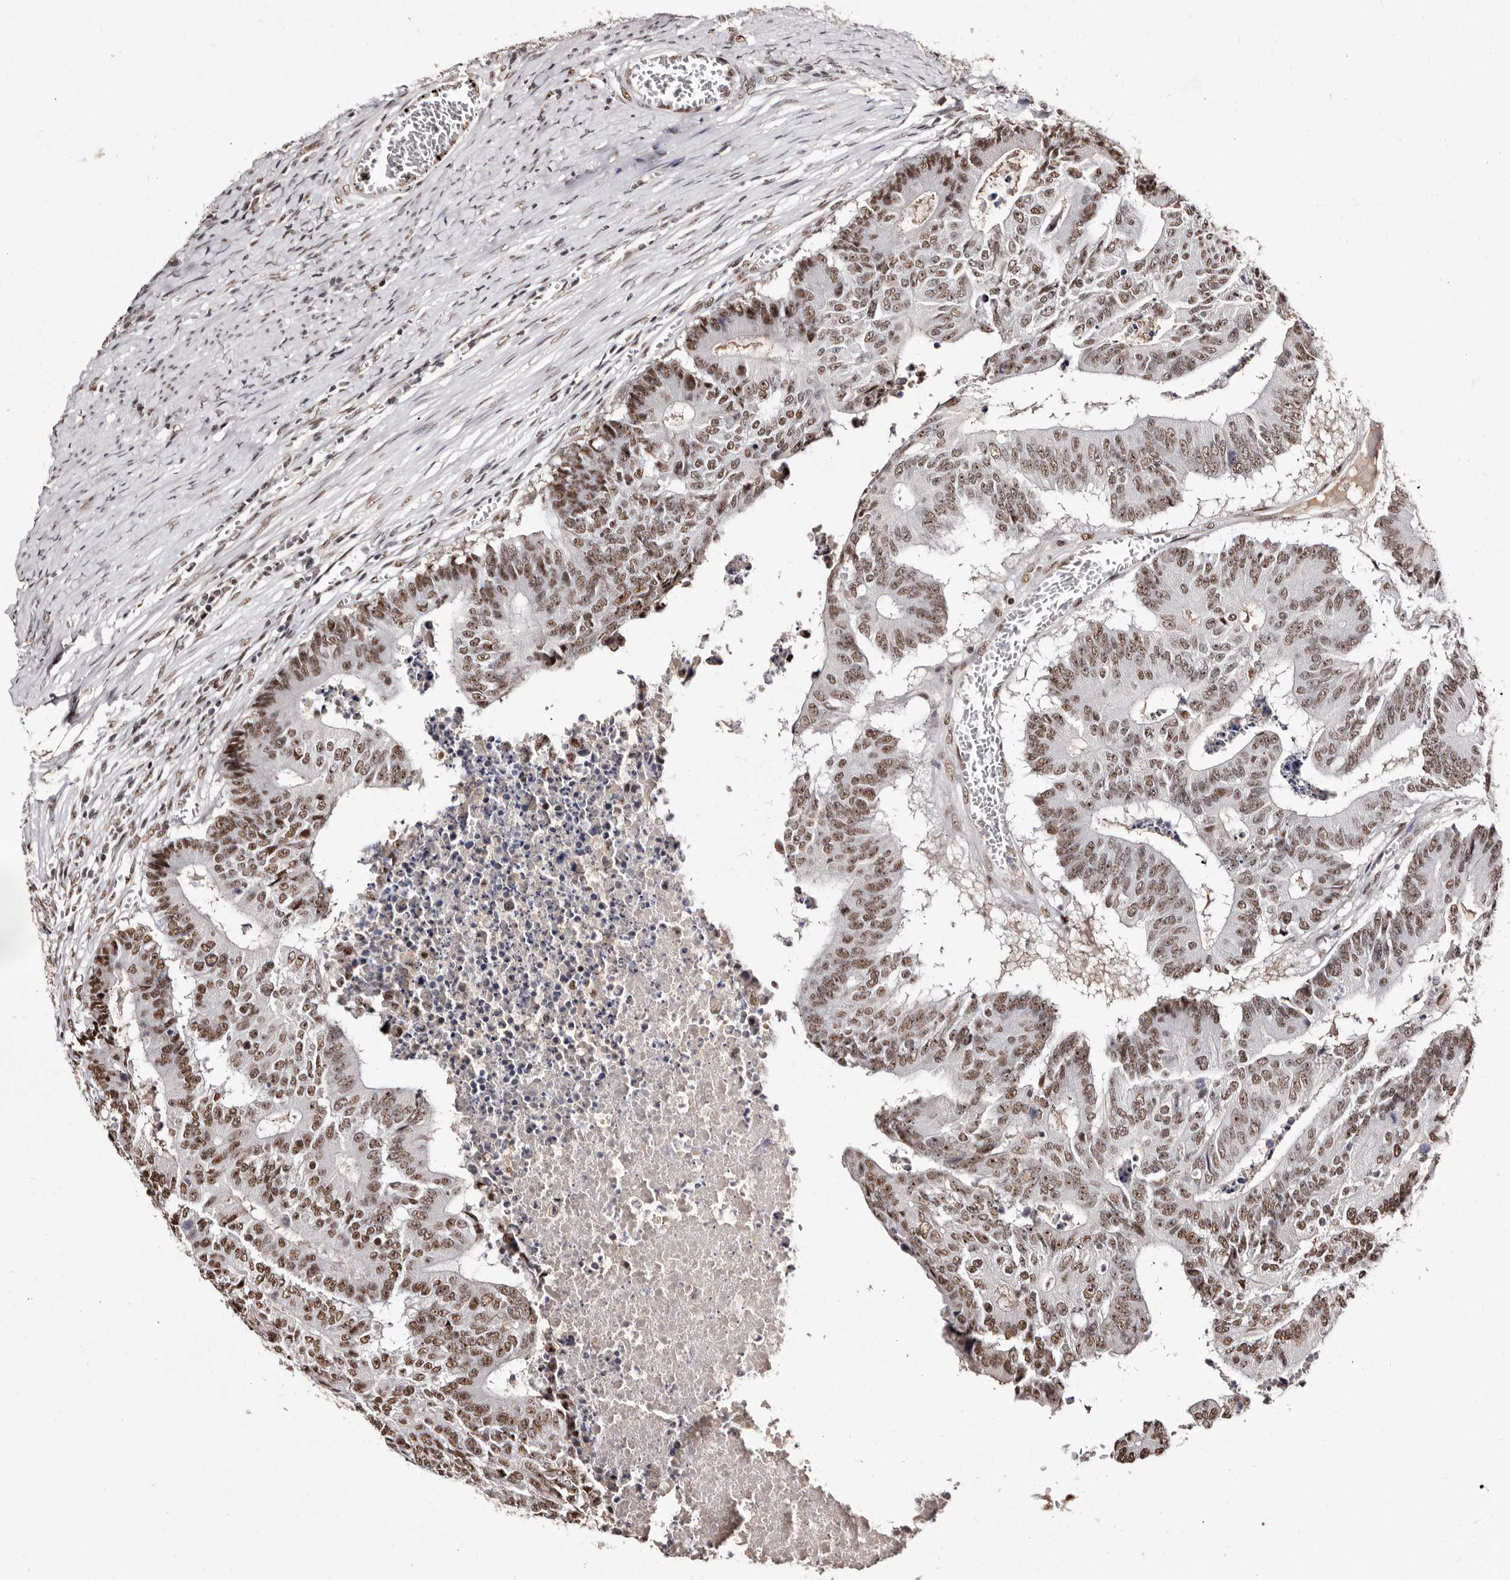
{"staining": {"intensity": "moderate", "quantity": ">75%", "location": "nuclear"}, "tissue": "colorectal cancer", "cell_type": "Tumor cells", "image_type": "cancer", "snomed": [{"axis": "morphology", "description": "Adenocarcinoma, NOS"}, {"axis": "topography", "description": "Colon"}], "caption": "A brown stain labels moderate nuclear expression of a protein in human adenocarcinoma (colorectal) tumor cells.", "gene": "ANAPC11", "patient": {"sex": "male", "age": 87}}